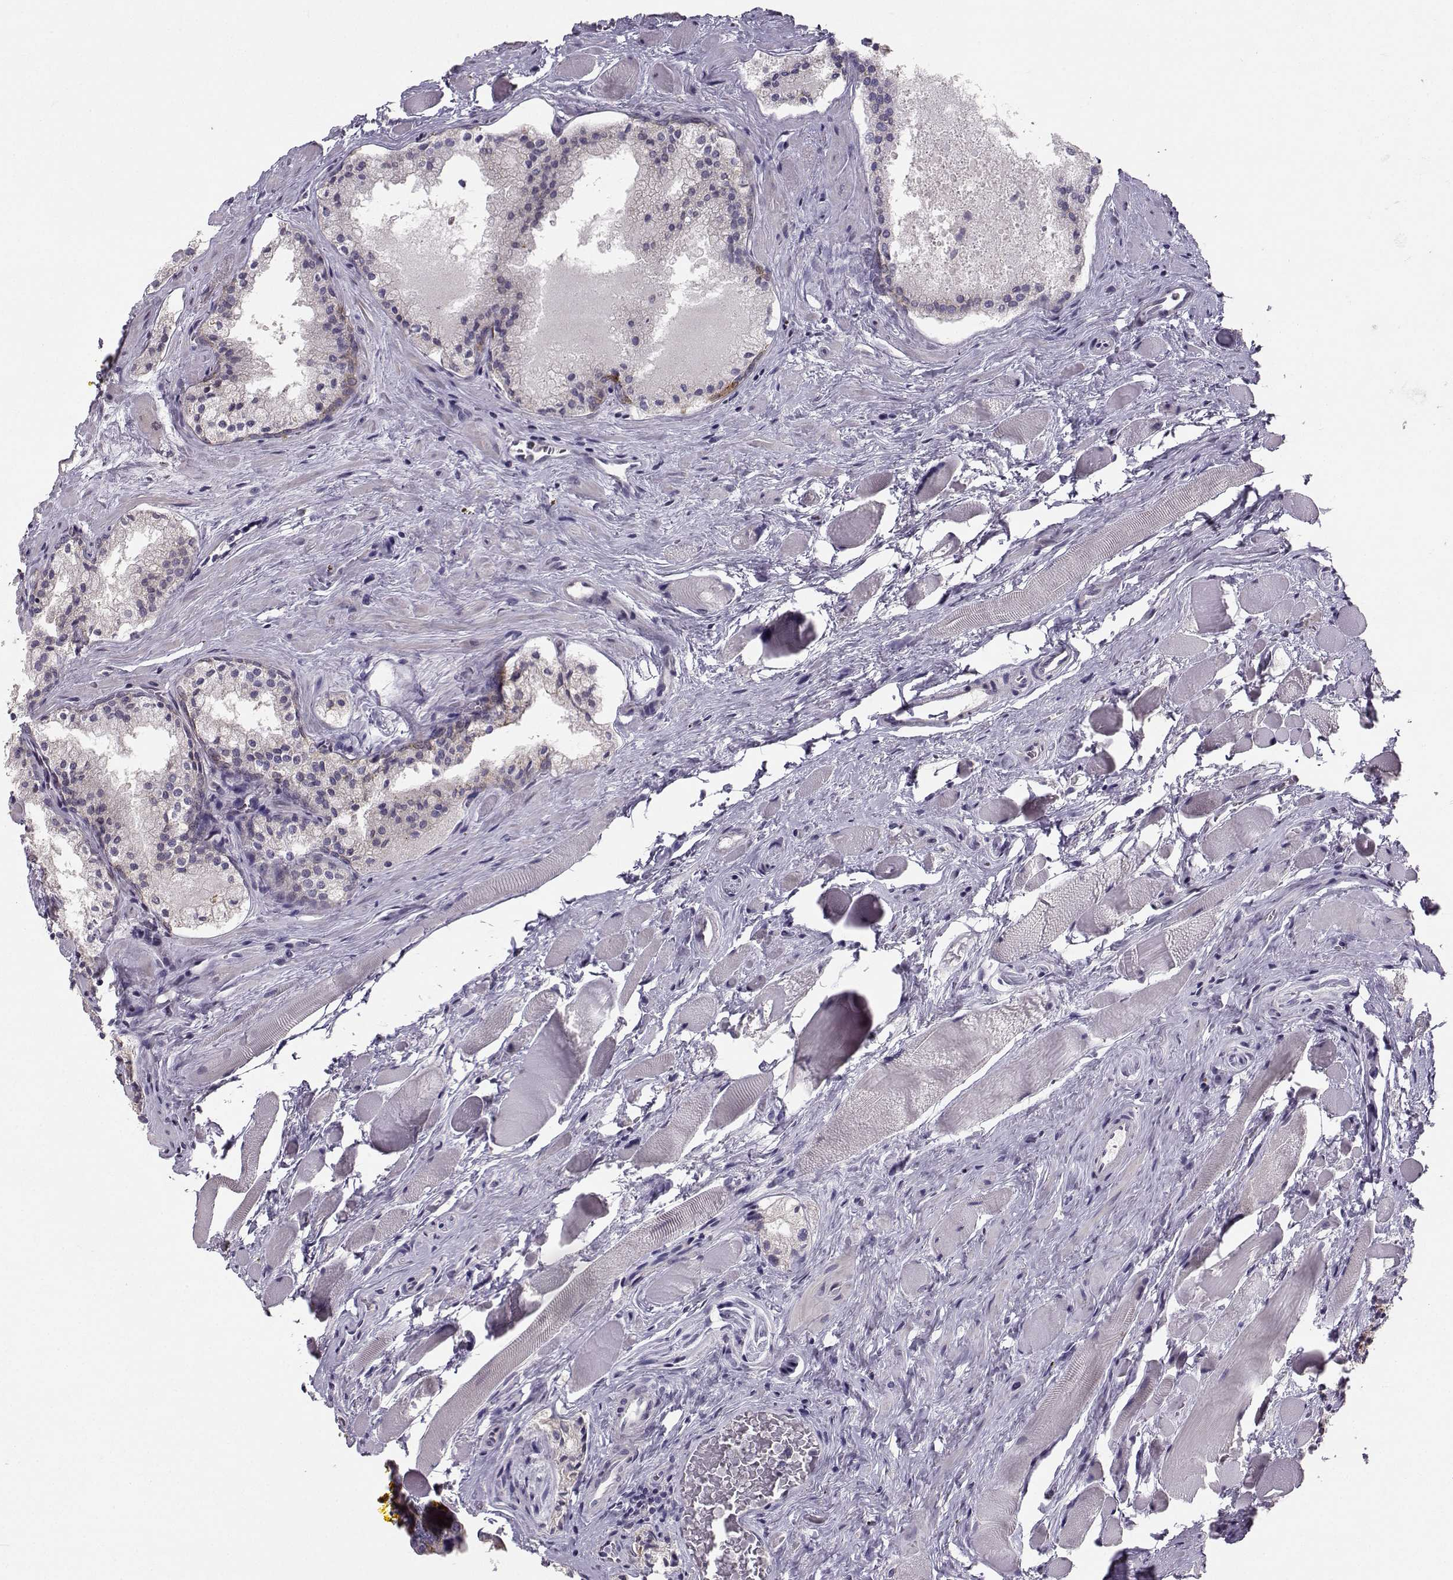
{"staining": {"intensity": "negative", "quantity": "none", "location": "none"}, "tissue": "prostate cancer", "cell_type": "Tumor cells", "image_type": "cancer", "snomed": [{"axis": "morphology", "description": "Adenocarcinoma, NOS"}, {"axis": "morphology", "description": "Adenocarcinoma, High grade"}, {"axis": "topography", "description": "Prostate"}], "caption": "Tumor cells show no significant protein positivity in high-grade adenocarcinoma (prostate).", "gene": "PKP2", "patient": {"sex": "male", "age": 62}}